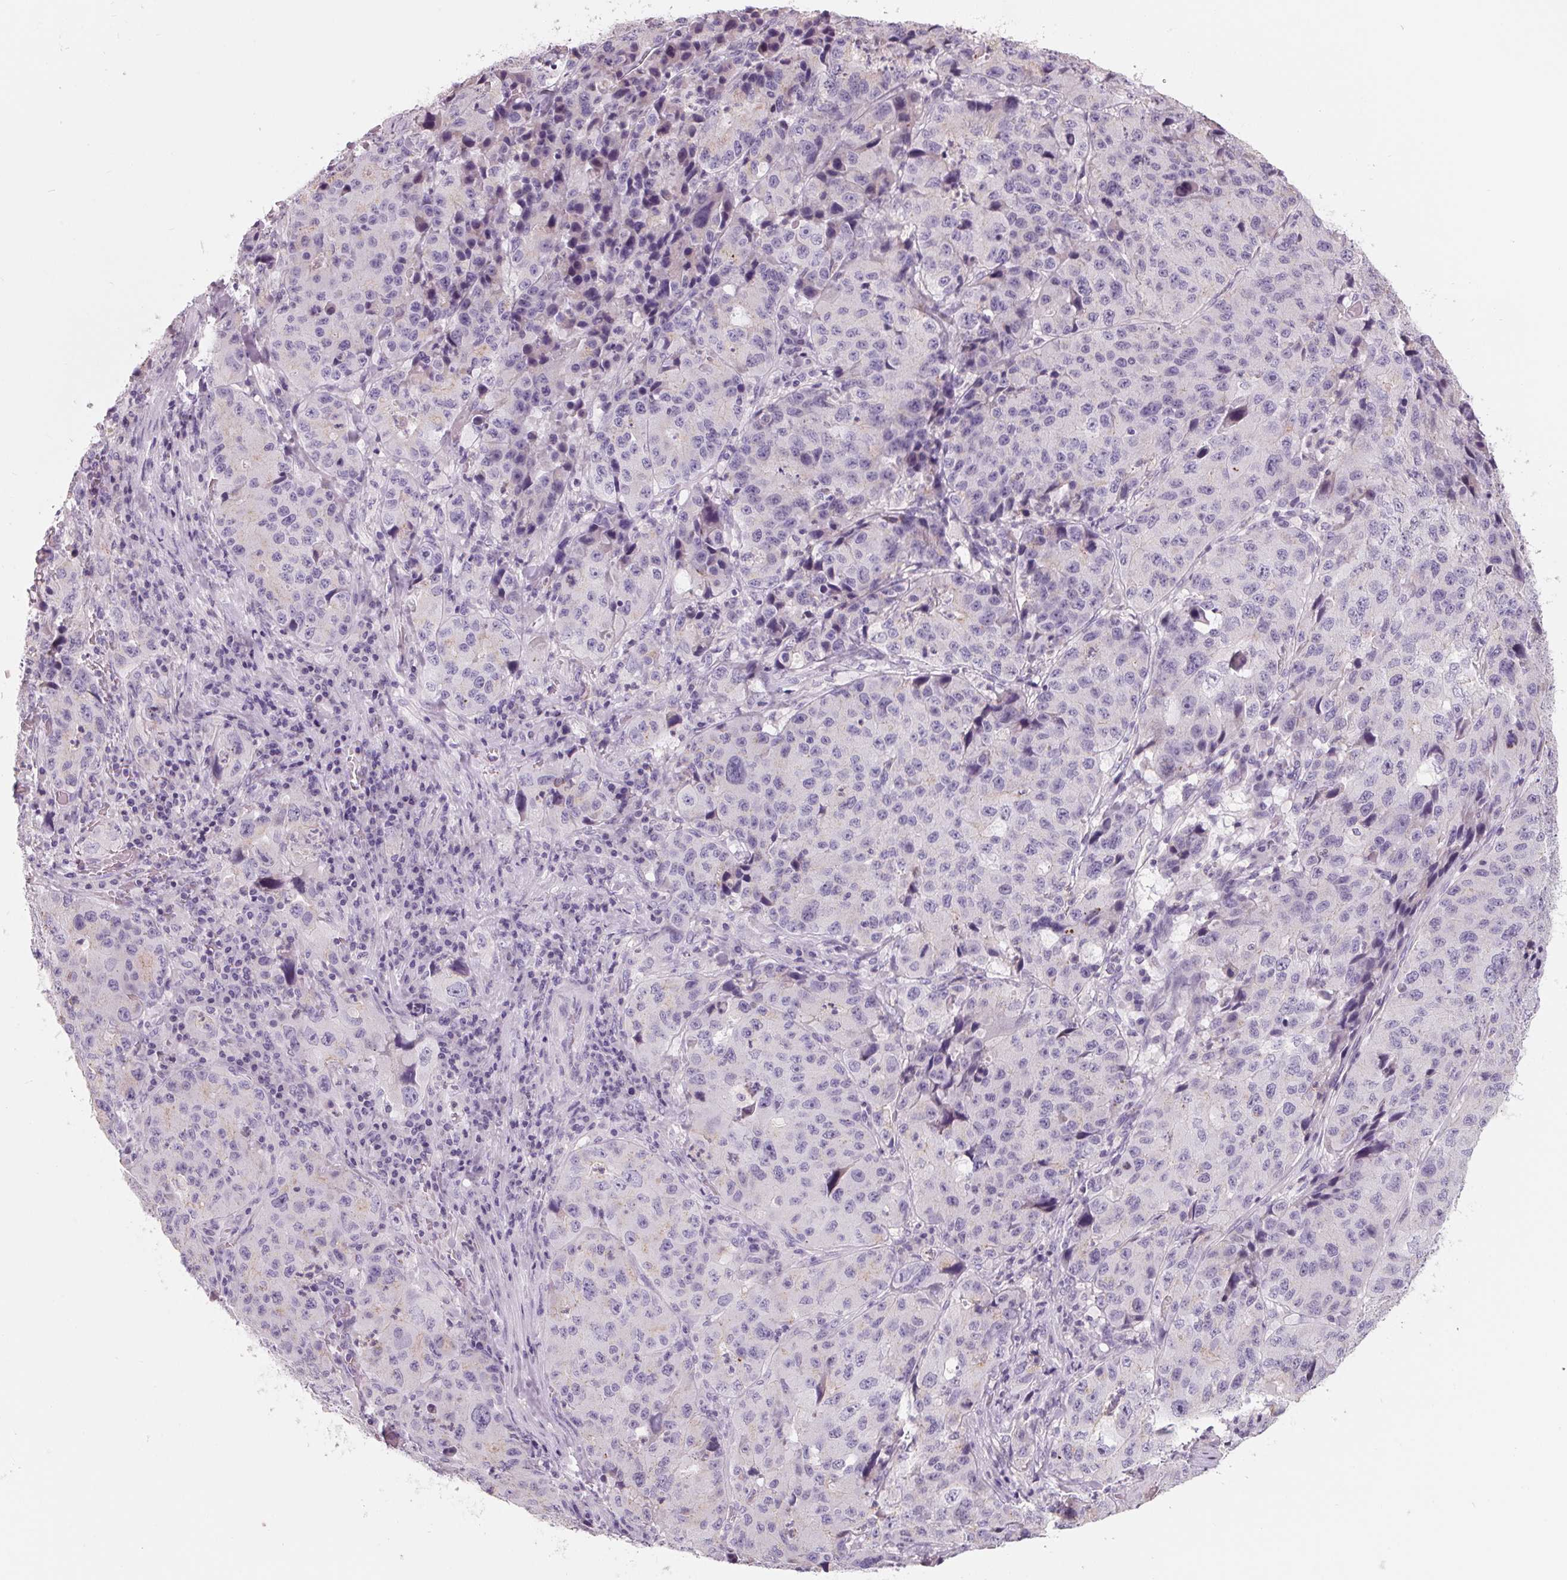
{"staining": {"intensity": "negative", "quantity": "none", "location": "none"}, "tissue": "stomach cancer", "cell_type": "Tumor cells", "image_type": "cancer", "snomed": [{"axis": "morphology", "description": "Adenocarcinoma, NOS"}, {"axis": "topography", "description": "Stomach"}], "caption": "This is an IHC photomicrograph of human adenocarcinoma (stomach). There is no positivity in tumor cells.", "gene": "FTCD", "patient": {"sex": "male", "age": 71}}